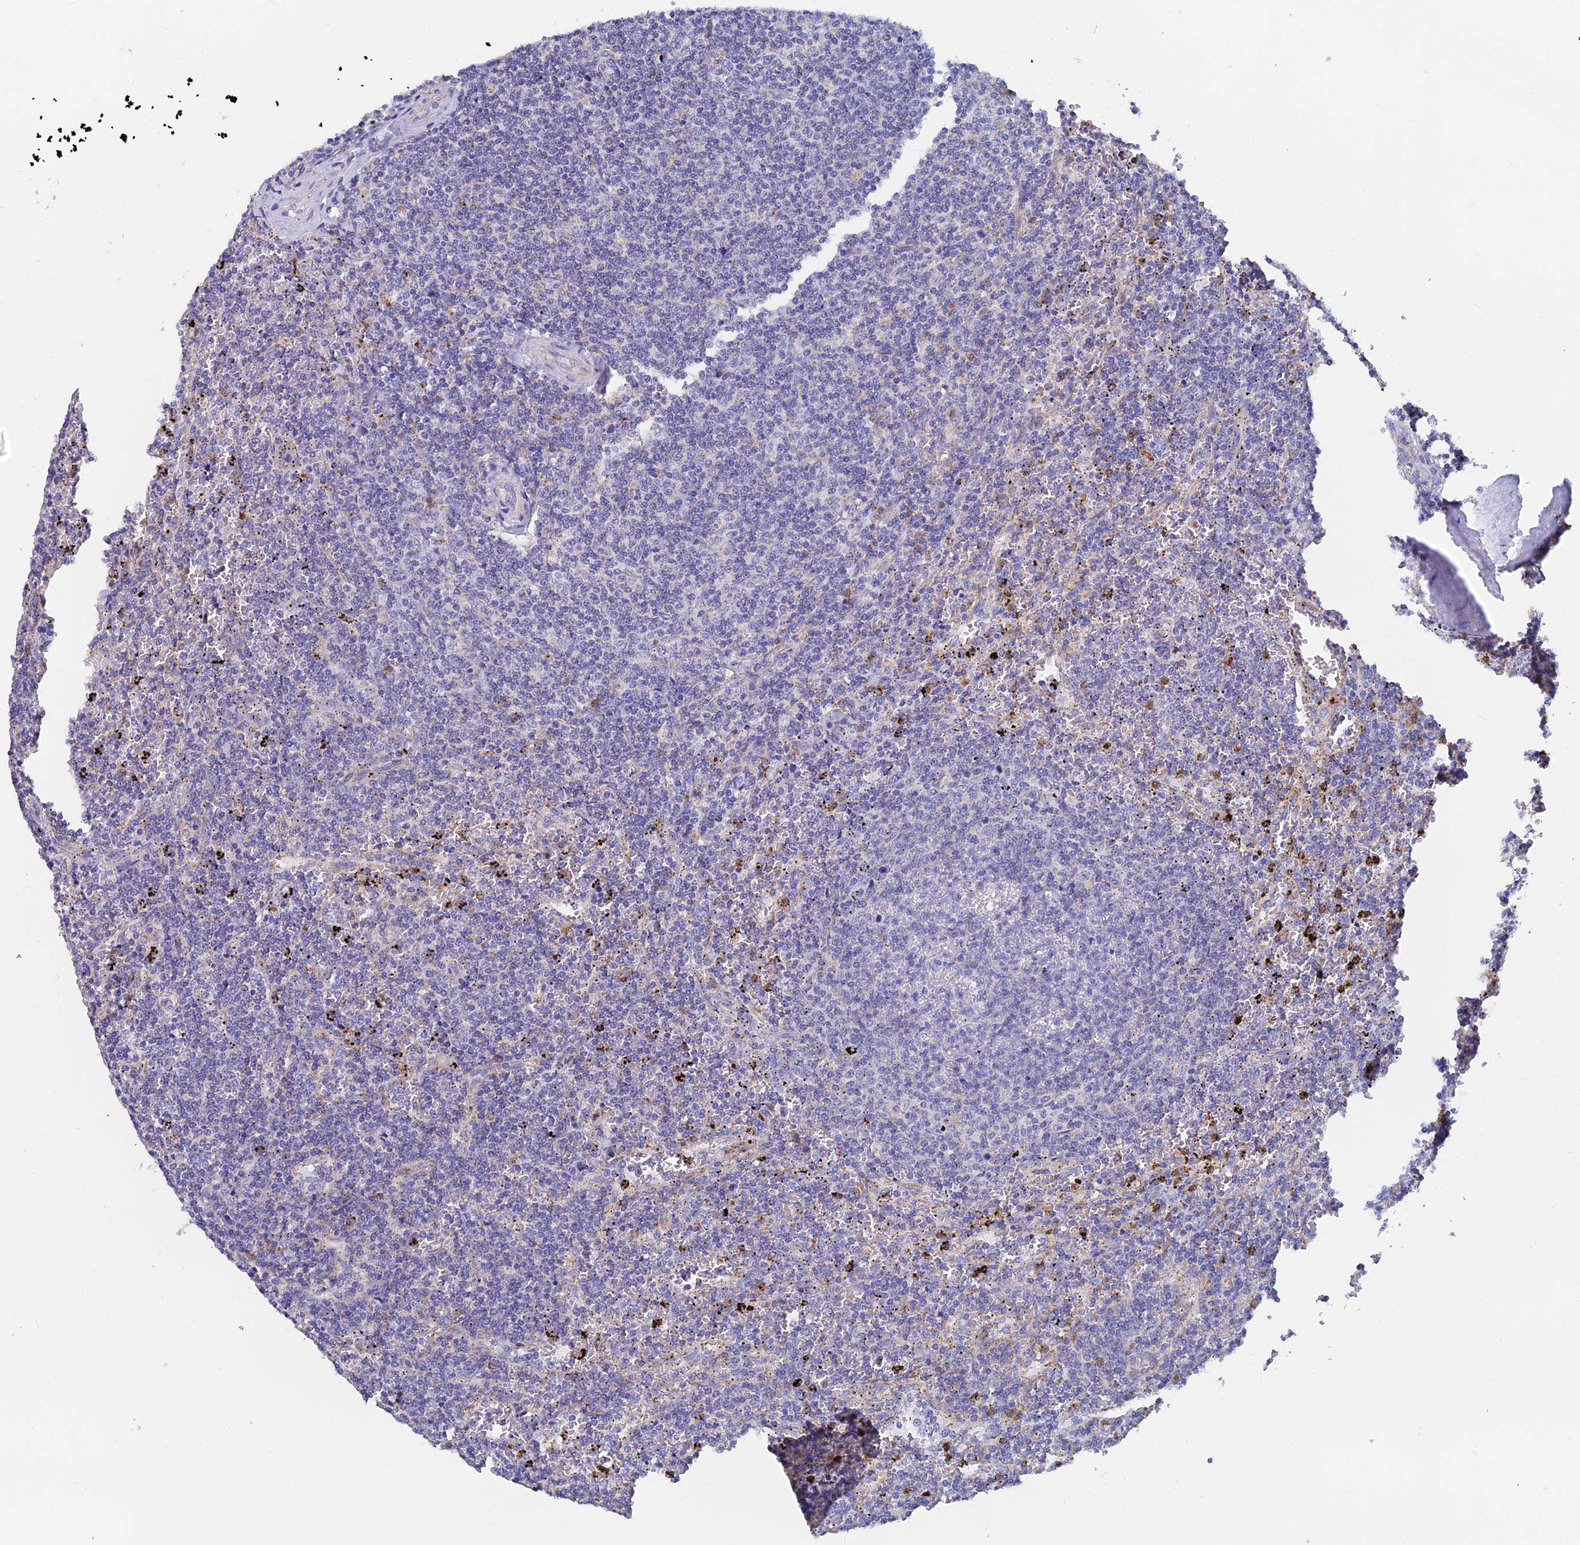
{"staining": {"intensity": "negative", "quantity": "none", "location": "none"}, "tissue": "lymphoma", "cell_type": "Tumor cells", "image_type": "cancer", "snomed": [{"axis": "morphology", "description": "Malignant lymphoma, non-Hodgkin's type, Low grade"}, {"axis": "topography", "description": "Spleen"}], "caption": "Tumor cells show no significant positivity in lymphoma.", "gene": "SPNS1", "patient": {"sex": "female", "age": 50}}